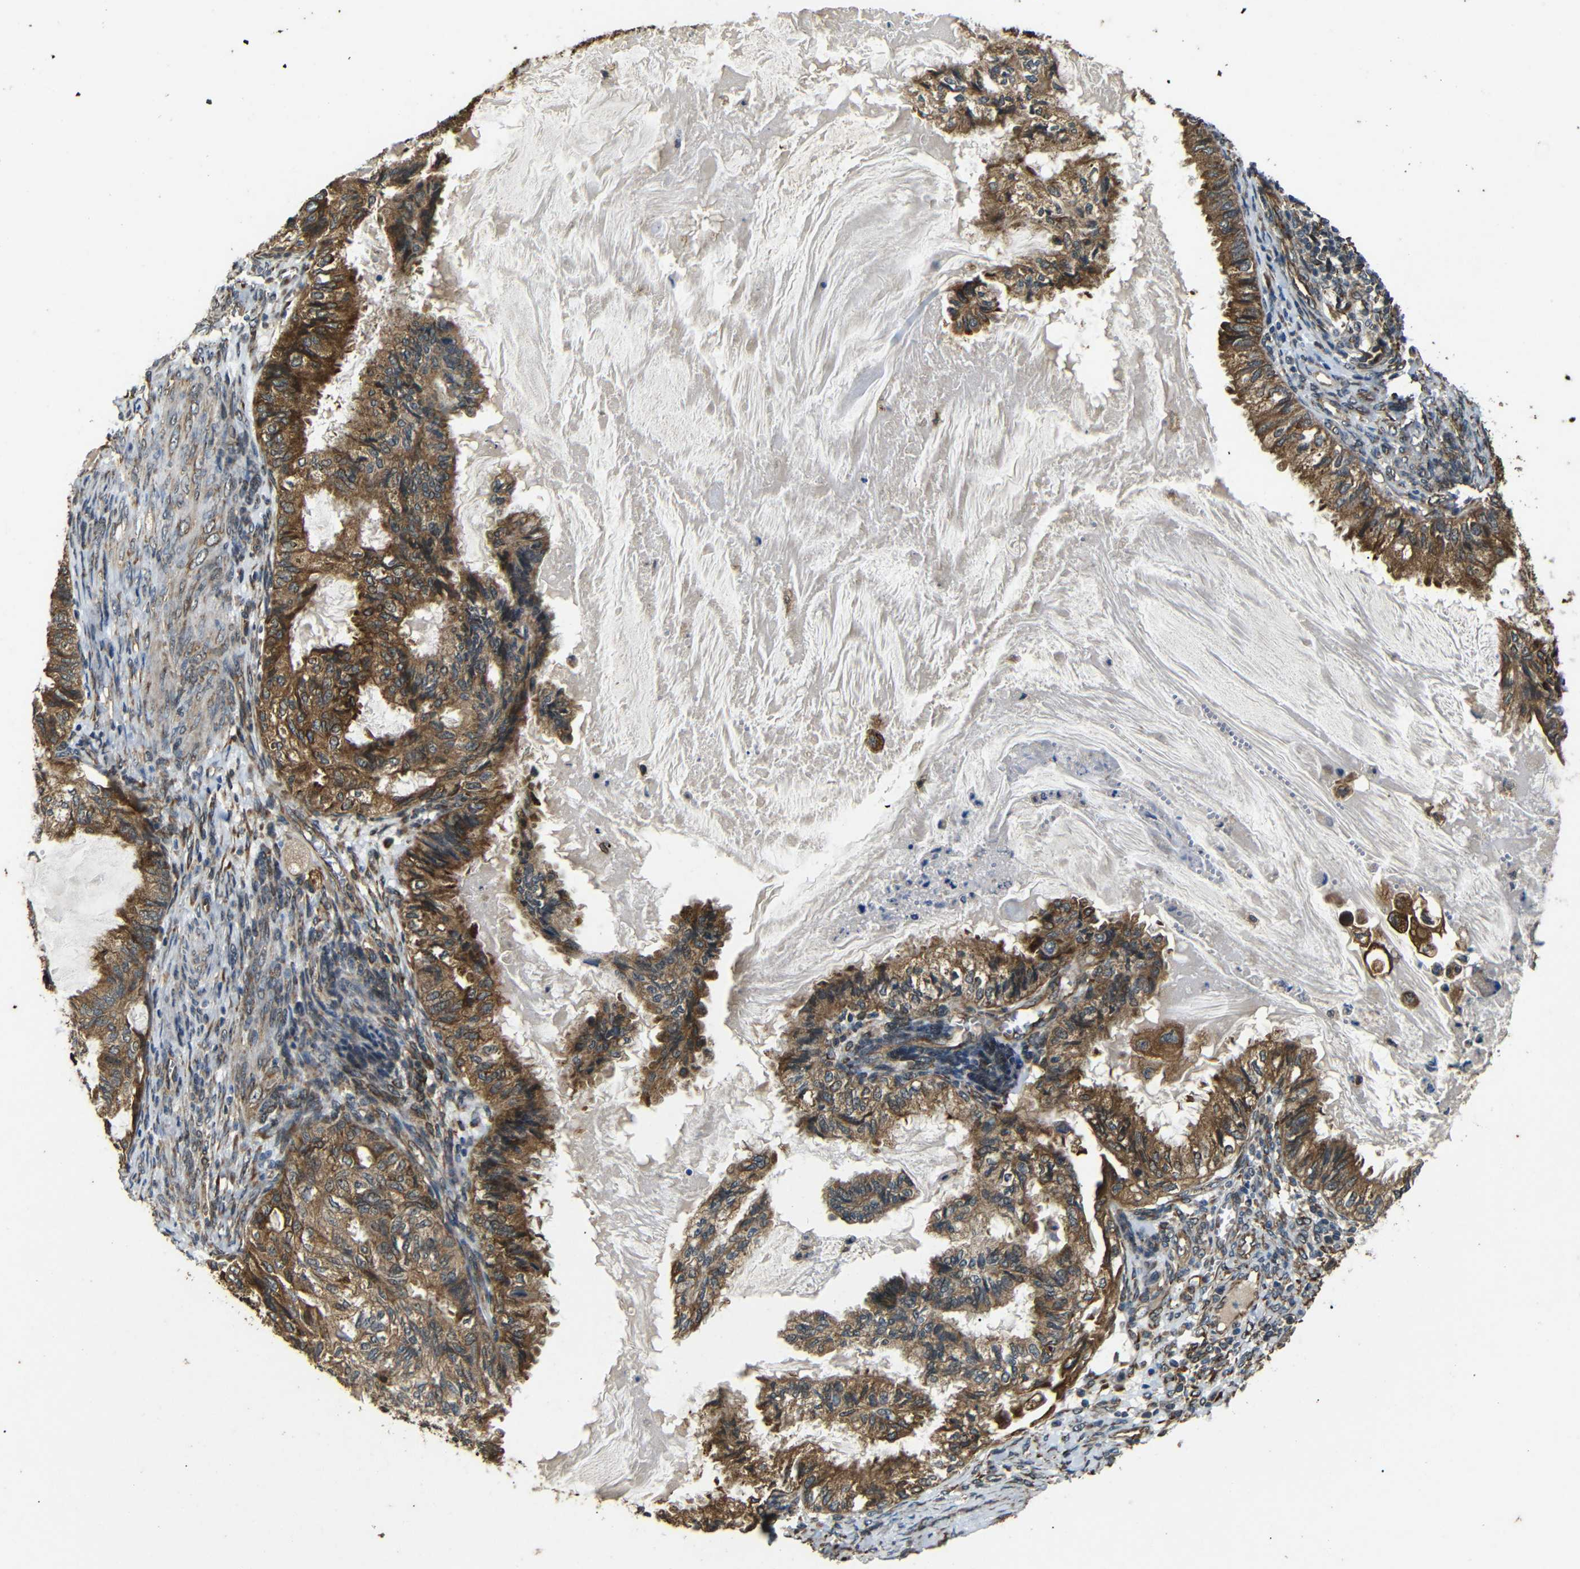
{"staining": {"intensity": "moderate", "quantity": ">75%", "location": "cytoplasmic/membranous"}, "tissue": "cervical cancer", "cell_type": "Tumor cells", "image_type": "cancer", "snomed": [{"axis": "morphology", "description": "Normal tissue, NOS"}, {"axis": "morphology", "description": "Adenocarcinoma, NOS"}, {"axis": "topography", "description": "Cervix"}, {"axis": "topography", "description": "Endometrium"}], "caption": "IHC photomicrograph of cervical cancer stained for a protein (brown), which displays medium levels of moderate cytoplasmic/membranous positivity in approximately >75% of tumor cells.", "gene": "TRPC1", "patient": {"sex": "female", "age": 86}}